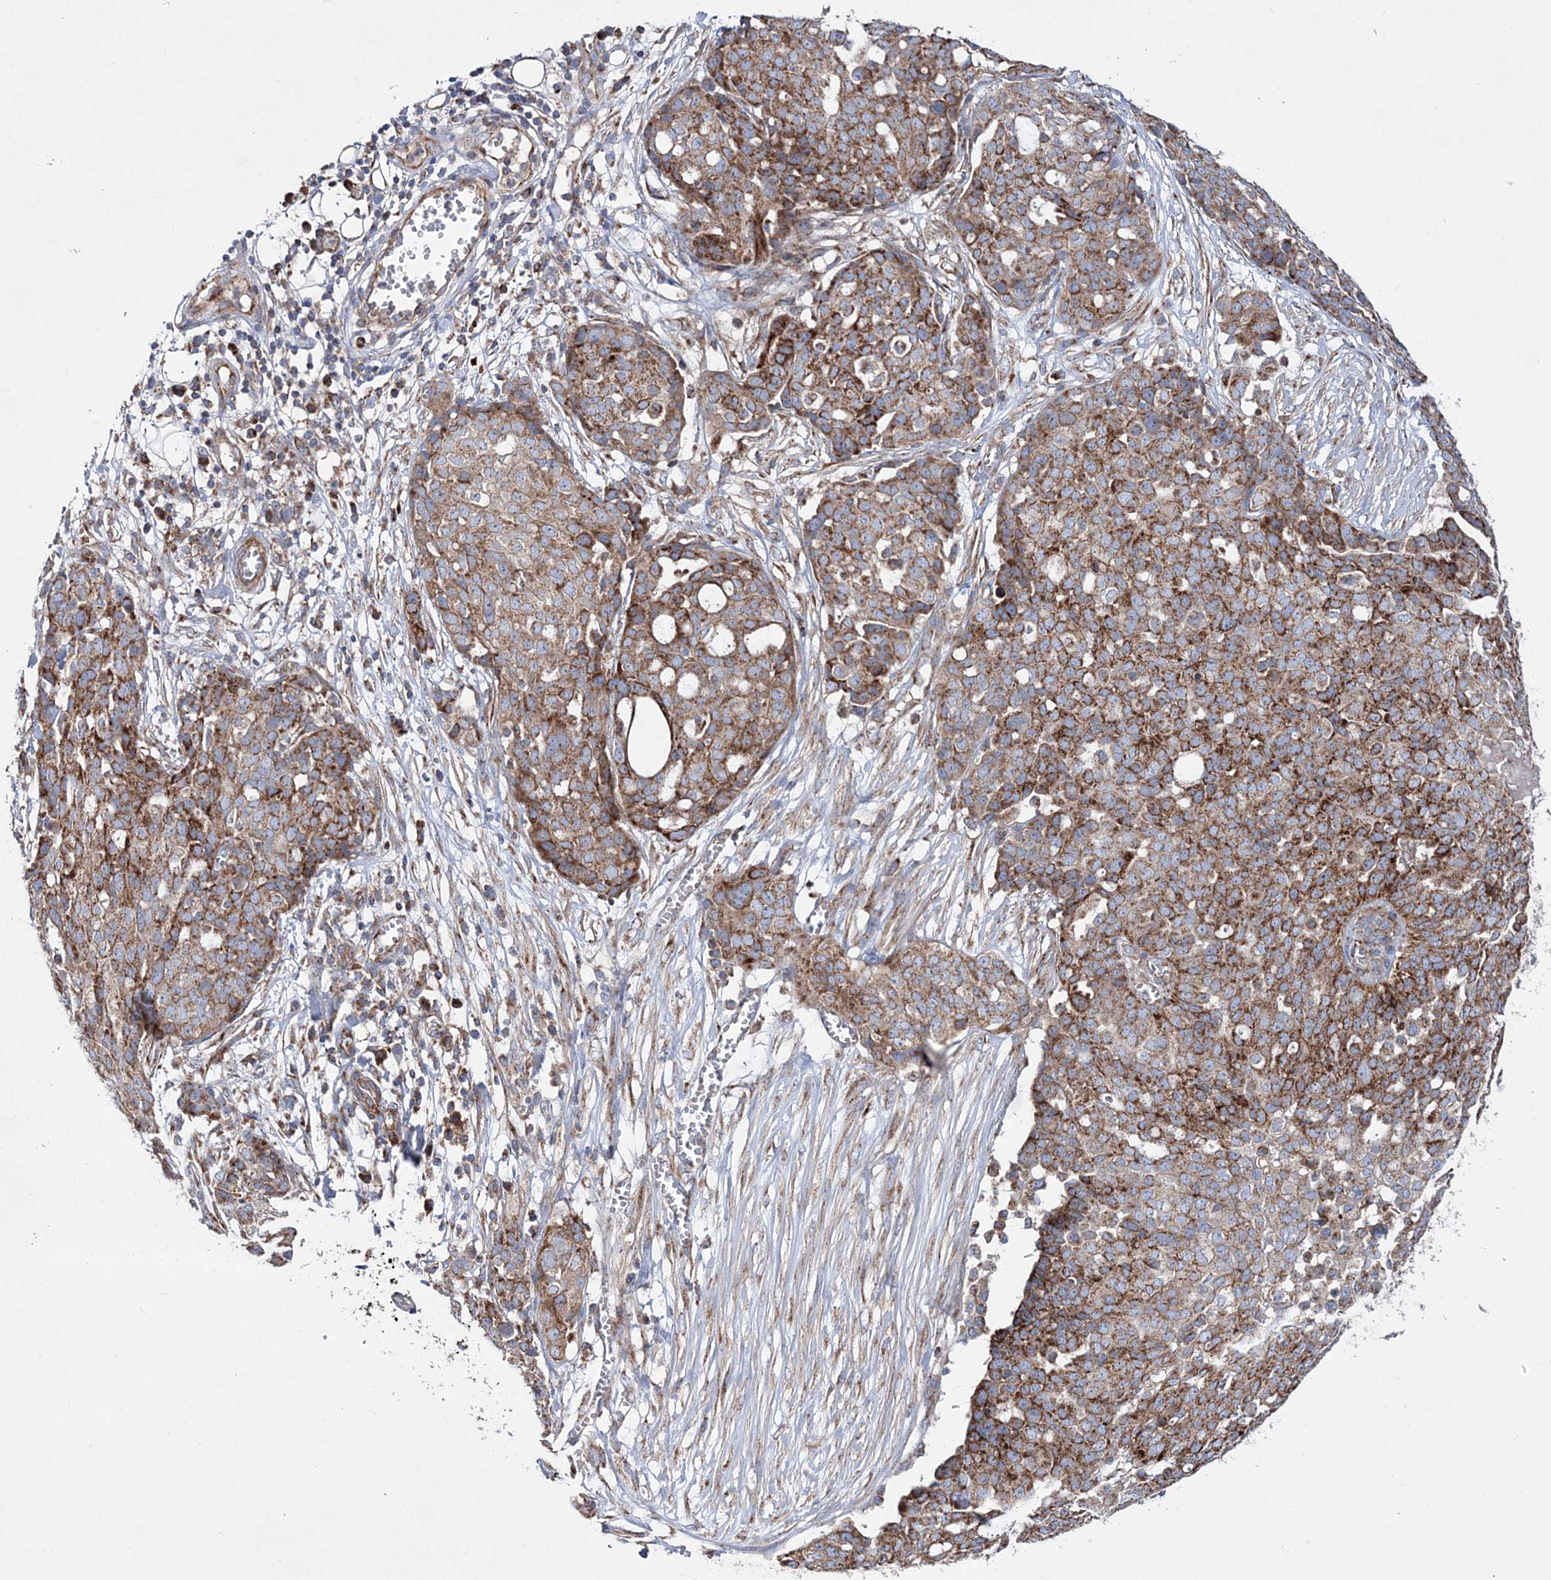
{"staining": {"intensity": "moderate", "quantity": ">75%", "location": "cytoplasmic/membranous"}, "tissue": "ovarian cancer", "cell_type": "Tumor cells", "image_type": "cancer", "snomed": [{"axis": "morphology", "description": "Cystadenocarcinoma, serous, NOS"}, {"axis": "topography", "description": "Soft tissue"}, {"axis": "topography", "description": "Ovary"}], "caption": "Protein expression analysis of ovarian cancer shows moderate cytoplasmic/membranous positivity in about >75% of tumor cells.", "gene": "NGLY1", "patient": {"sex": "female", "age": 57}}